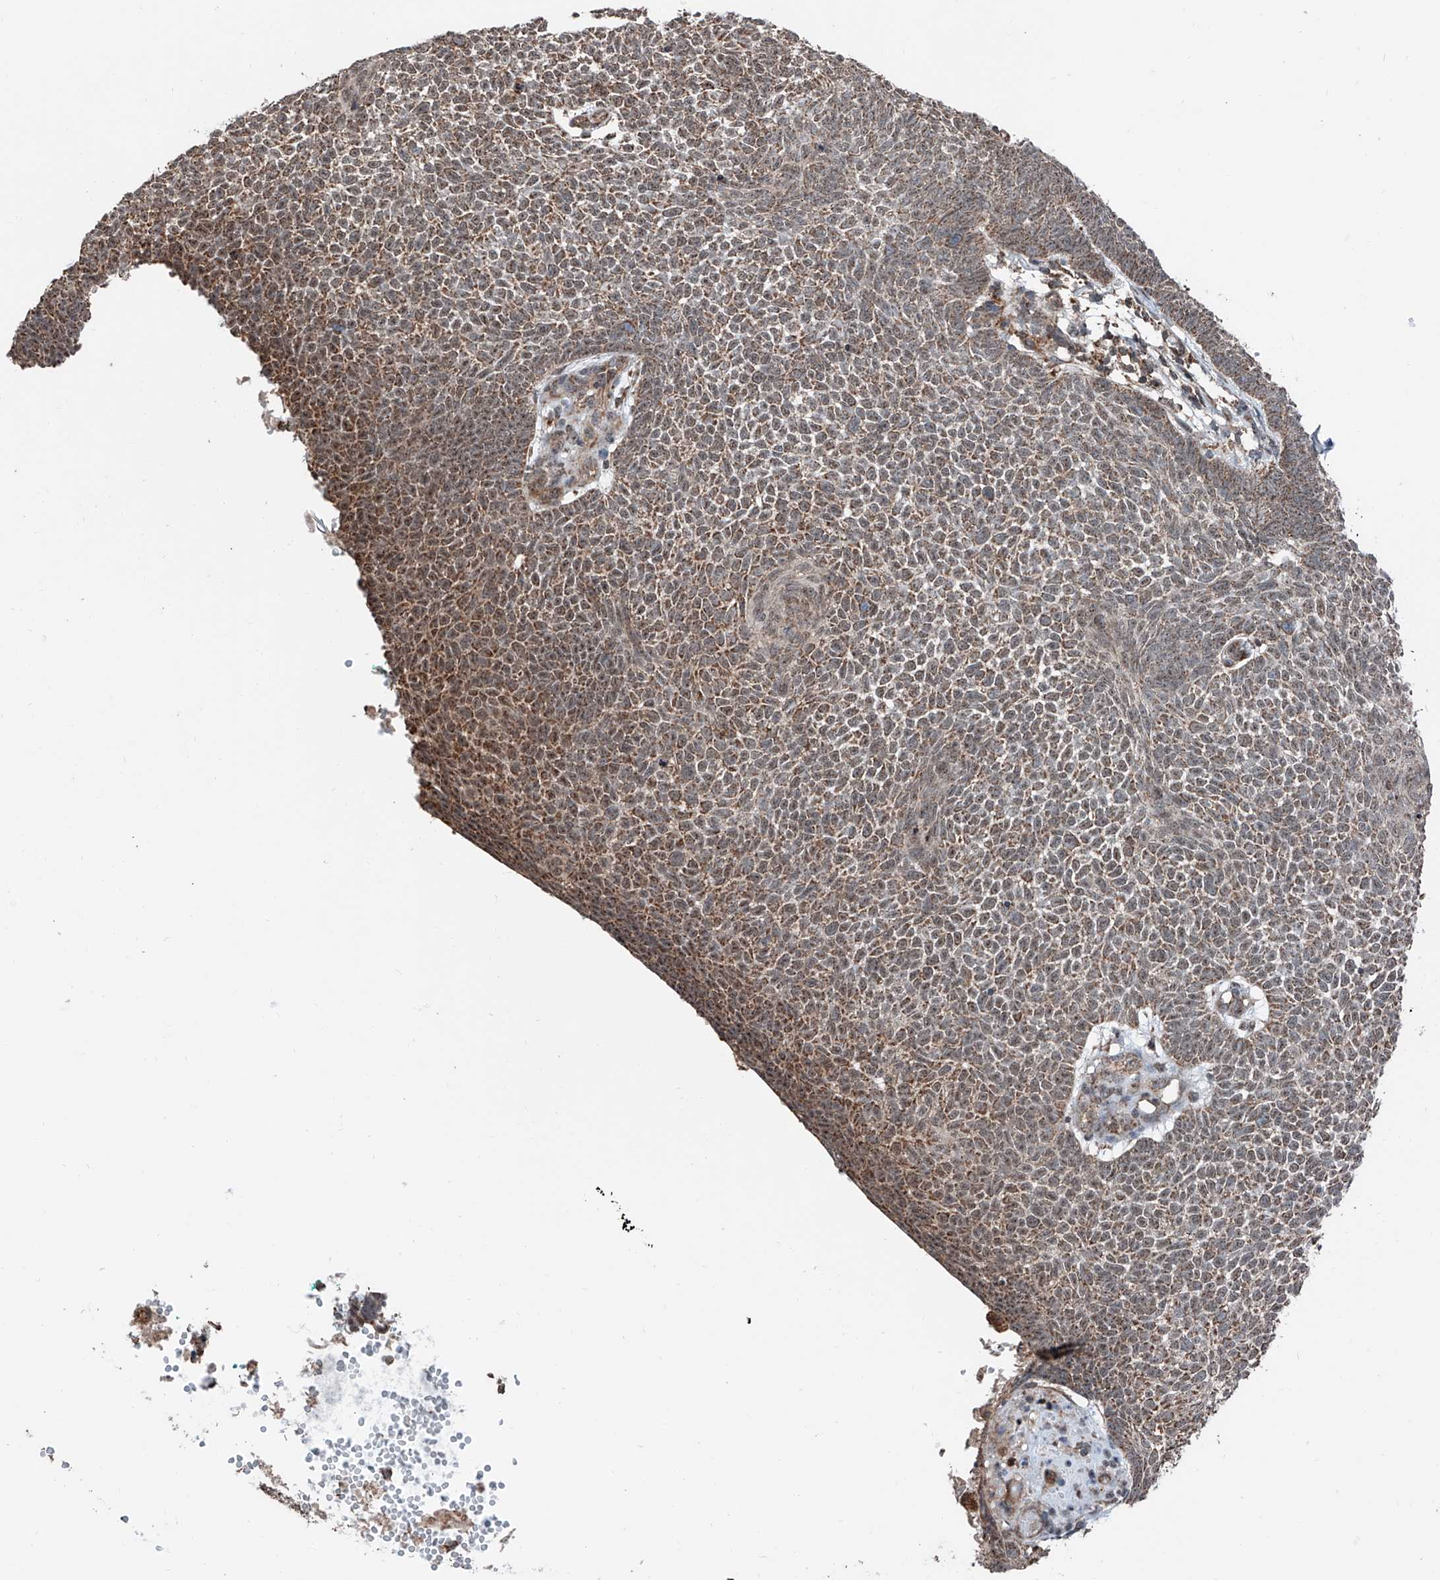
{"staining": {"intensity": "moderate", "quantity": "25%-75%", "location": "cytoplasmic/membranous"}, "tissue": "skin cancer", "cell_type": "Tumor cells", "image_type": "cancer", "snomed": [{"axis": "morphology", "description": "Basal cell carcinoma"}, {"axis": "topography", "description": "Skin"}], "caption": "Approximately 25%-75% of tumor cells in skin basal cell carcinoma demonstrate moderate cytoplasmic/membranous protein positivity as visualized by brown immunohistochemical staining.", "gene": "ZNF445", "patient": {"sex": "female", "age": 81}}